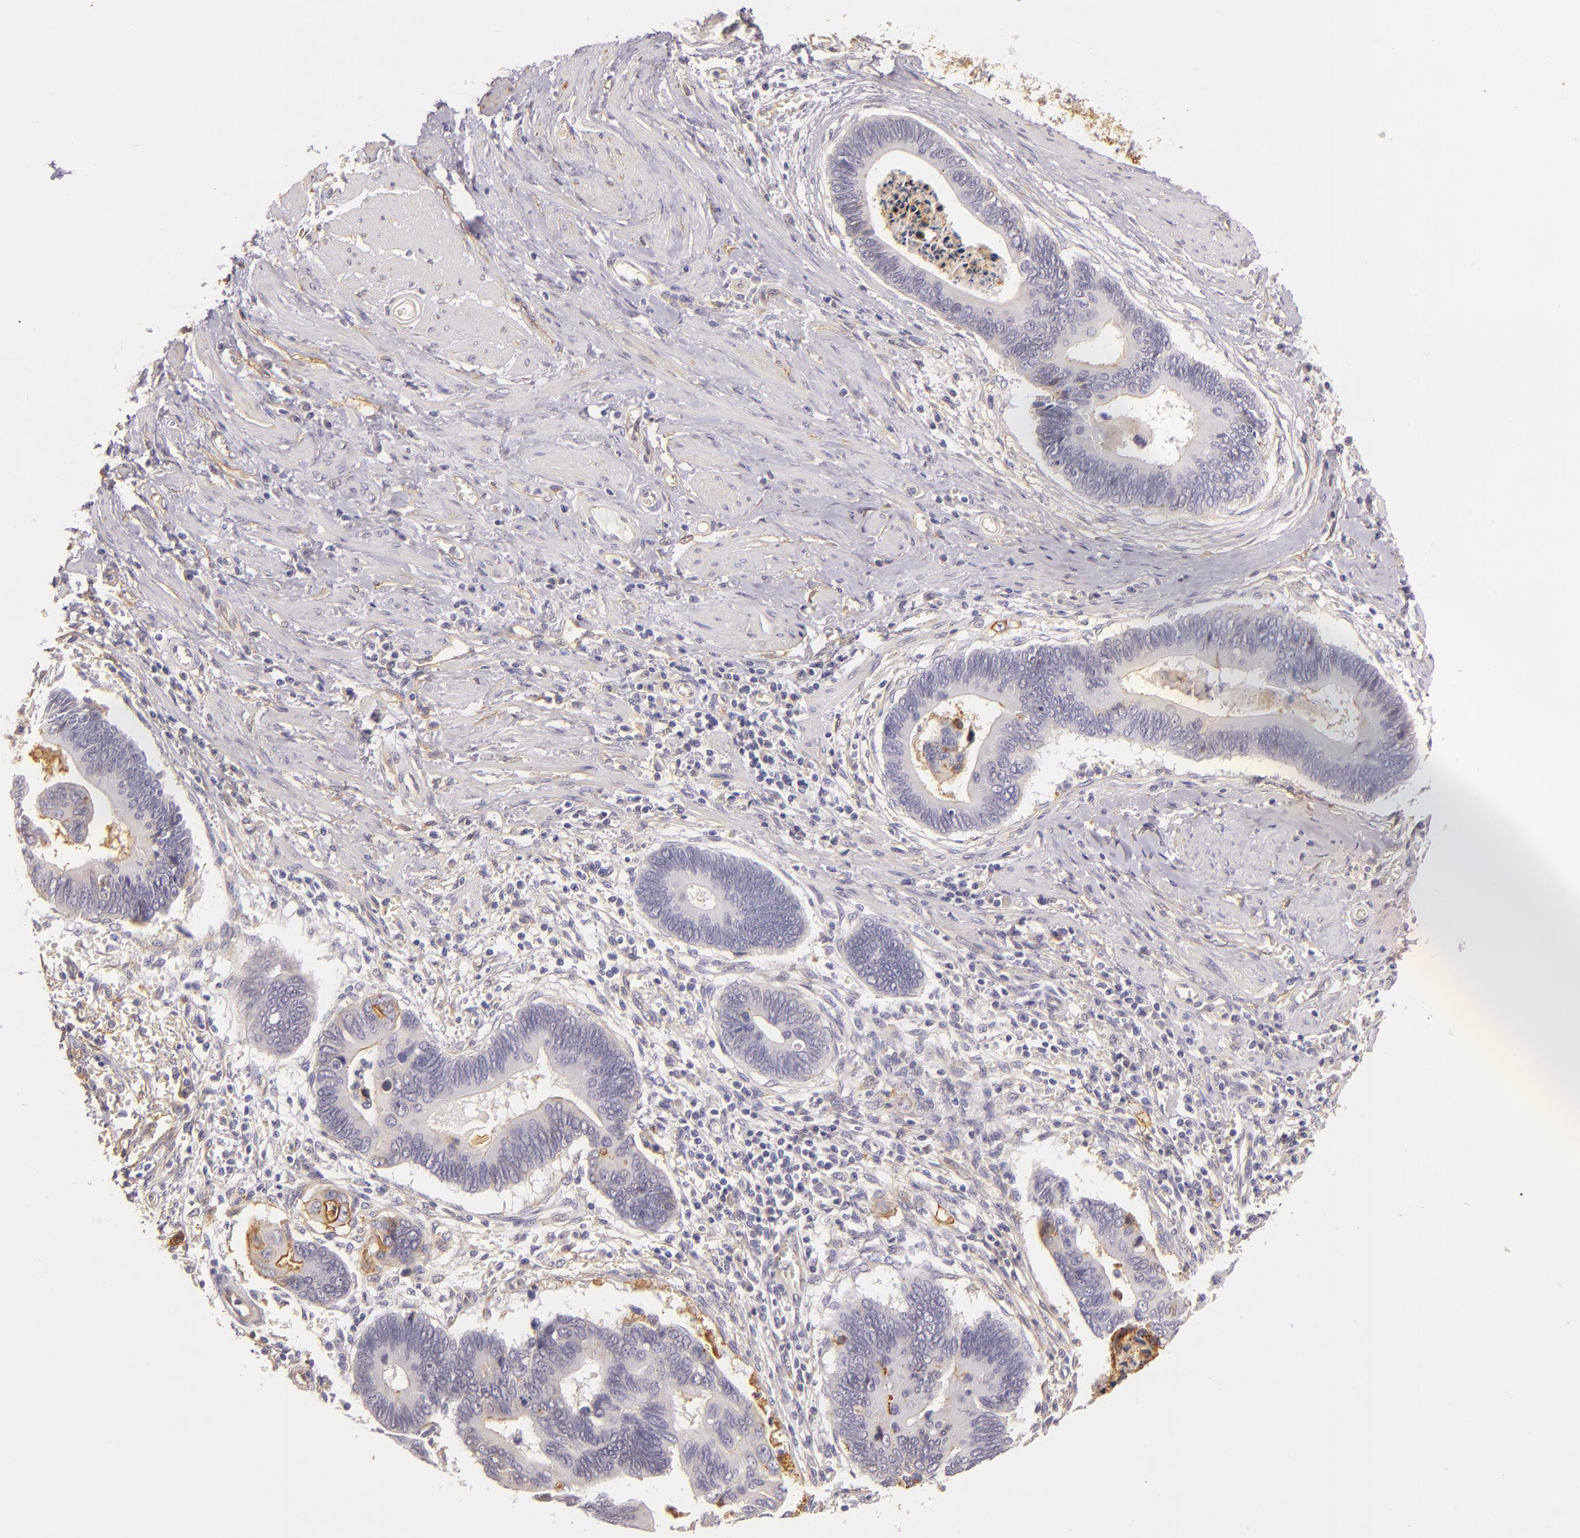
{"staining": {"intensity": "negative", "quantity": "none", "location": "none"}, "tissue": "pancreatic cancer", "cell_type": "Tumor cells", "image_type": "cancer", "snomed": [{"axis": "morphology", "description": "Adenocarcinoma, NOS"}, {"axis": "topography", "description": "Pancreas"}], "caption": "This image is of pancreatic cancer (adenocarcinoma) stained with immunohistochemistry (IHC) to label a protein in brown with the nuclei are counter-stained blue. There is no positivity in tumor cells.", "gene": "CTSF", "patient": {"sex": "female", "age": 70}}